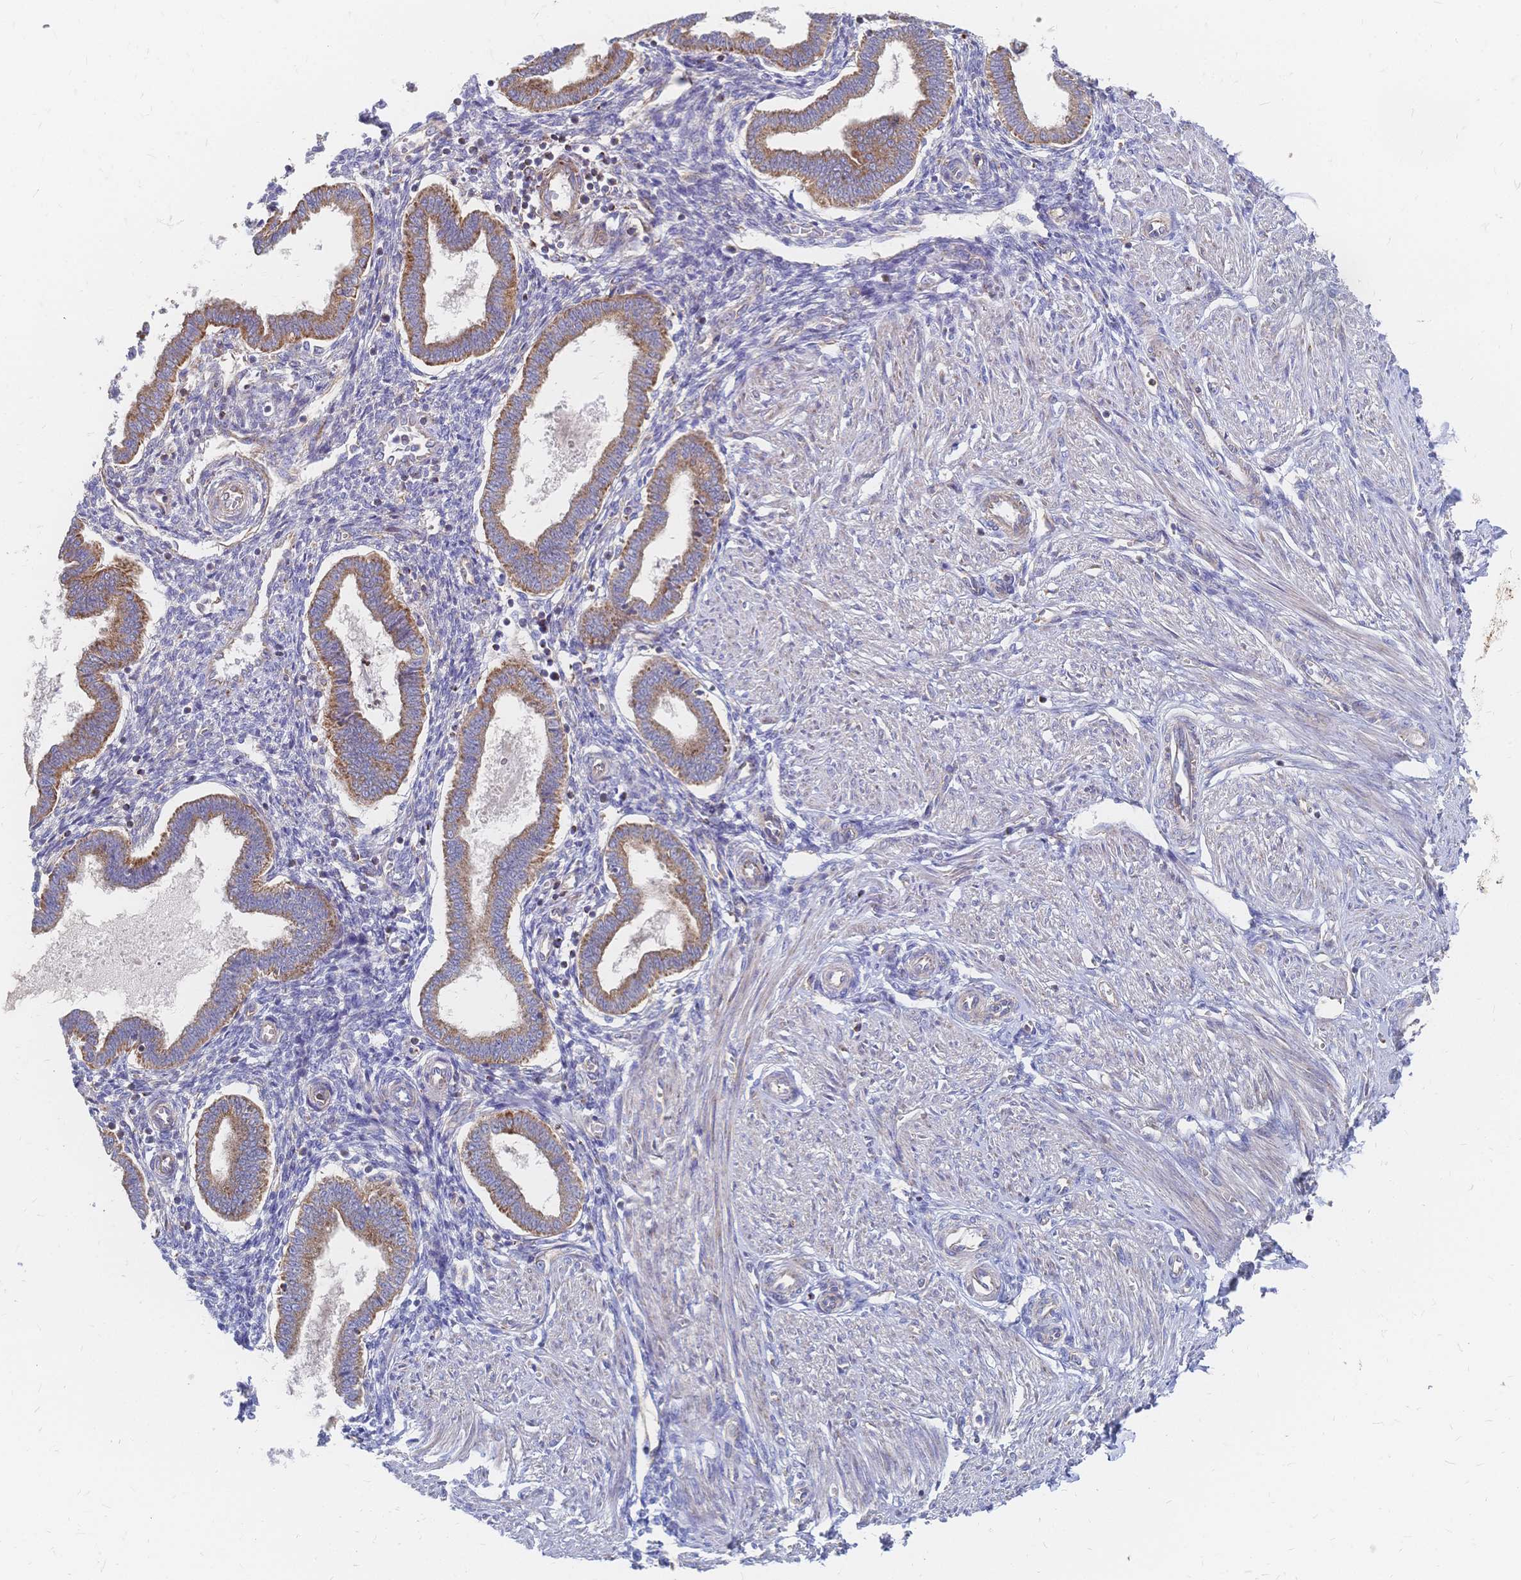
{"staining": {"intensity": "negative", "quantity": "none", "location": "none"}, "tissue": "endometrium", "cell_type": "Cells in endometrial stroma", "image_type": "normal", "snomed": [{"axis": "morphology", "description": "Normal tissue, NOS"}, {"axis": "topography", "description": "Endometrium"}], "caption": "High magnification brightfield microscopy of normal endometrium stained with DAB (brown) and counterstained with hematoxylin (blue): cells in endometrial stroma show no significant expression. The staining is performed using DAB (3,3'-diaminobenzidine) brown chromogen with nuclei counter-stained in using hematoxylin.", "gene": "SORBS1", "patient": {"sex": "female", "age": 24}}